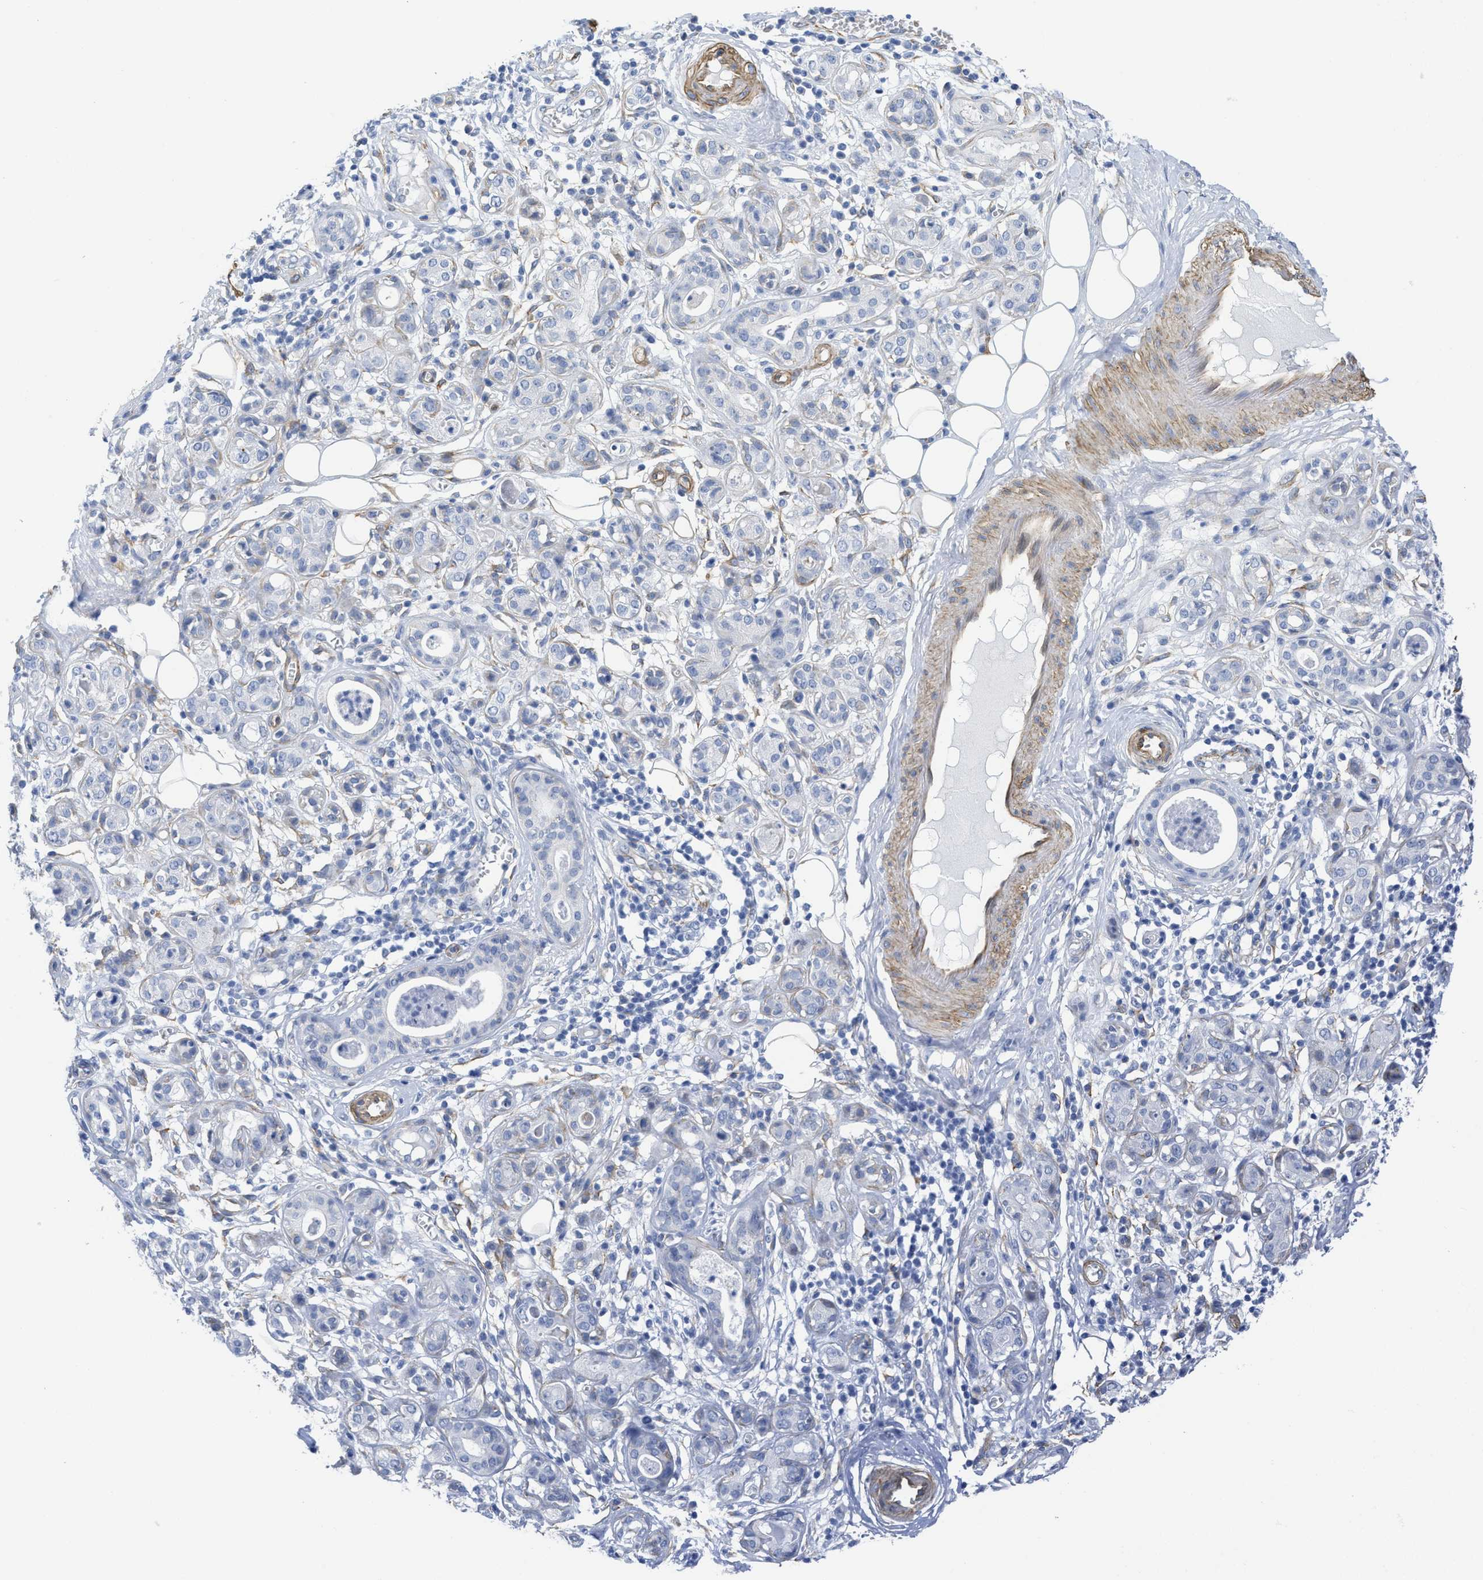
{"staining": {"intensity": "strong", "quantity": ">75%", "location": "cytoplasmic/membranous"}, "tissue": "adipose tissue", "cell_type": "Adipocytes", "image_type": "normal", "snomed": [{"axis": "morphology", "description": "Normal tissue, NOS"}, {"axis": "morphology", "description": "Inflammation, NOS"}, {"axis": "topography", "description": "Salivary gland"}, {"axis": "topography", "description": "Peripheral nerve tissue"}], "caption": "DAB immunohistochemical staining of normal adipose tissue shows strong cytoplasmic/membranous protein staining in approximately >75% of adipocytes. (DAB (3,3'-diaminobenzidine) IHC, brown staining for protein, blue staining for nuclei).", "gene": "TUB", "patient": {"sex": "female", "age": 75}}